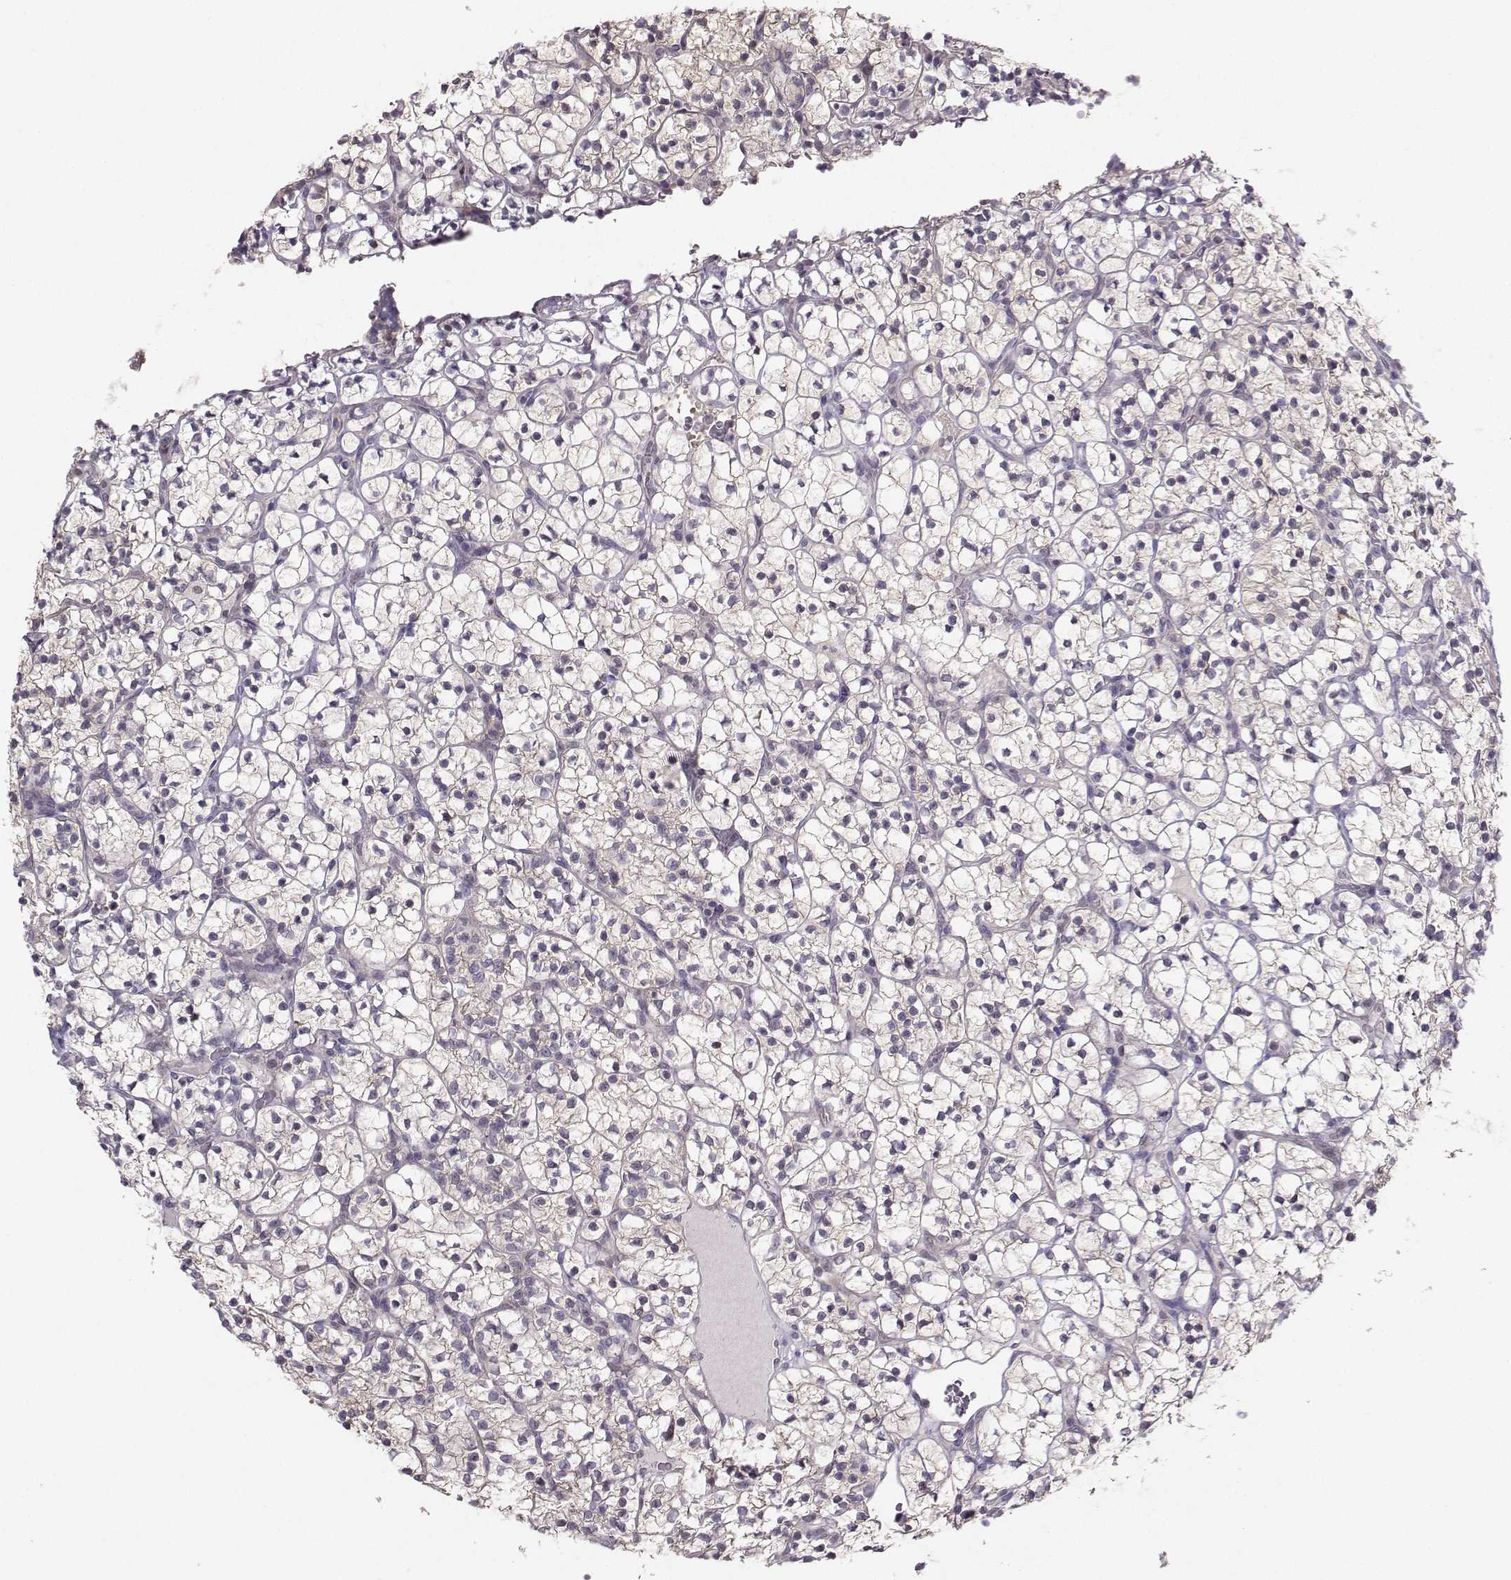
{"staining": {"intensity": "negative", "quantity": "none", "location": "none"}, "tissue": "renal cancer", "cell_type": "Tumor cells", "image_type": "cancer", "snomed": [{"axis": "morphology", "description": "Adenocarcinoma, NOS"}, {"axis": "topography", "description": "Kidney"}], "caption": "A photomicrograph of renal cancer stained for a protein reveals no brown staining in tumor cells.", "gene": "PKP2", "patient": {"sex": "female", "age": 89}}